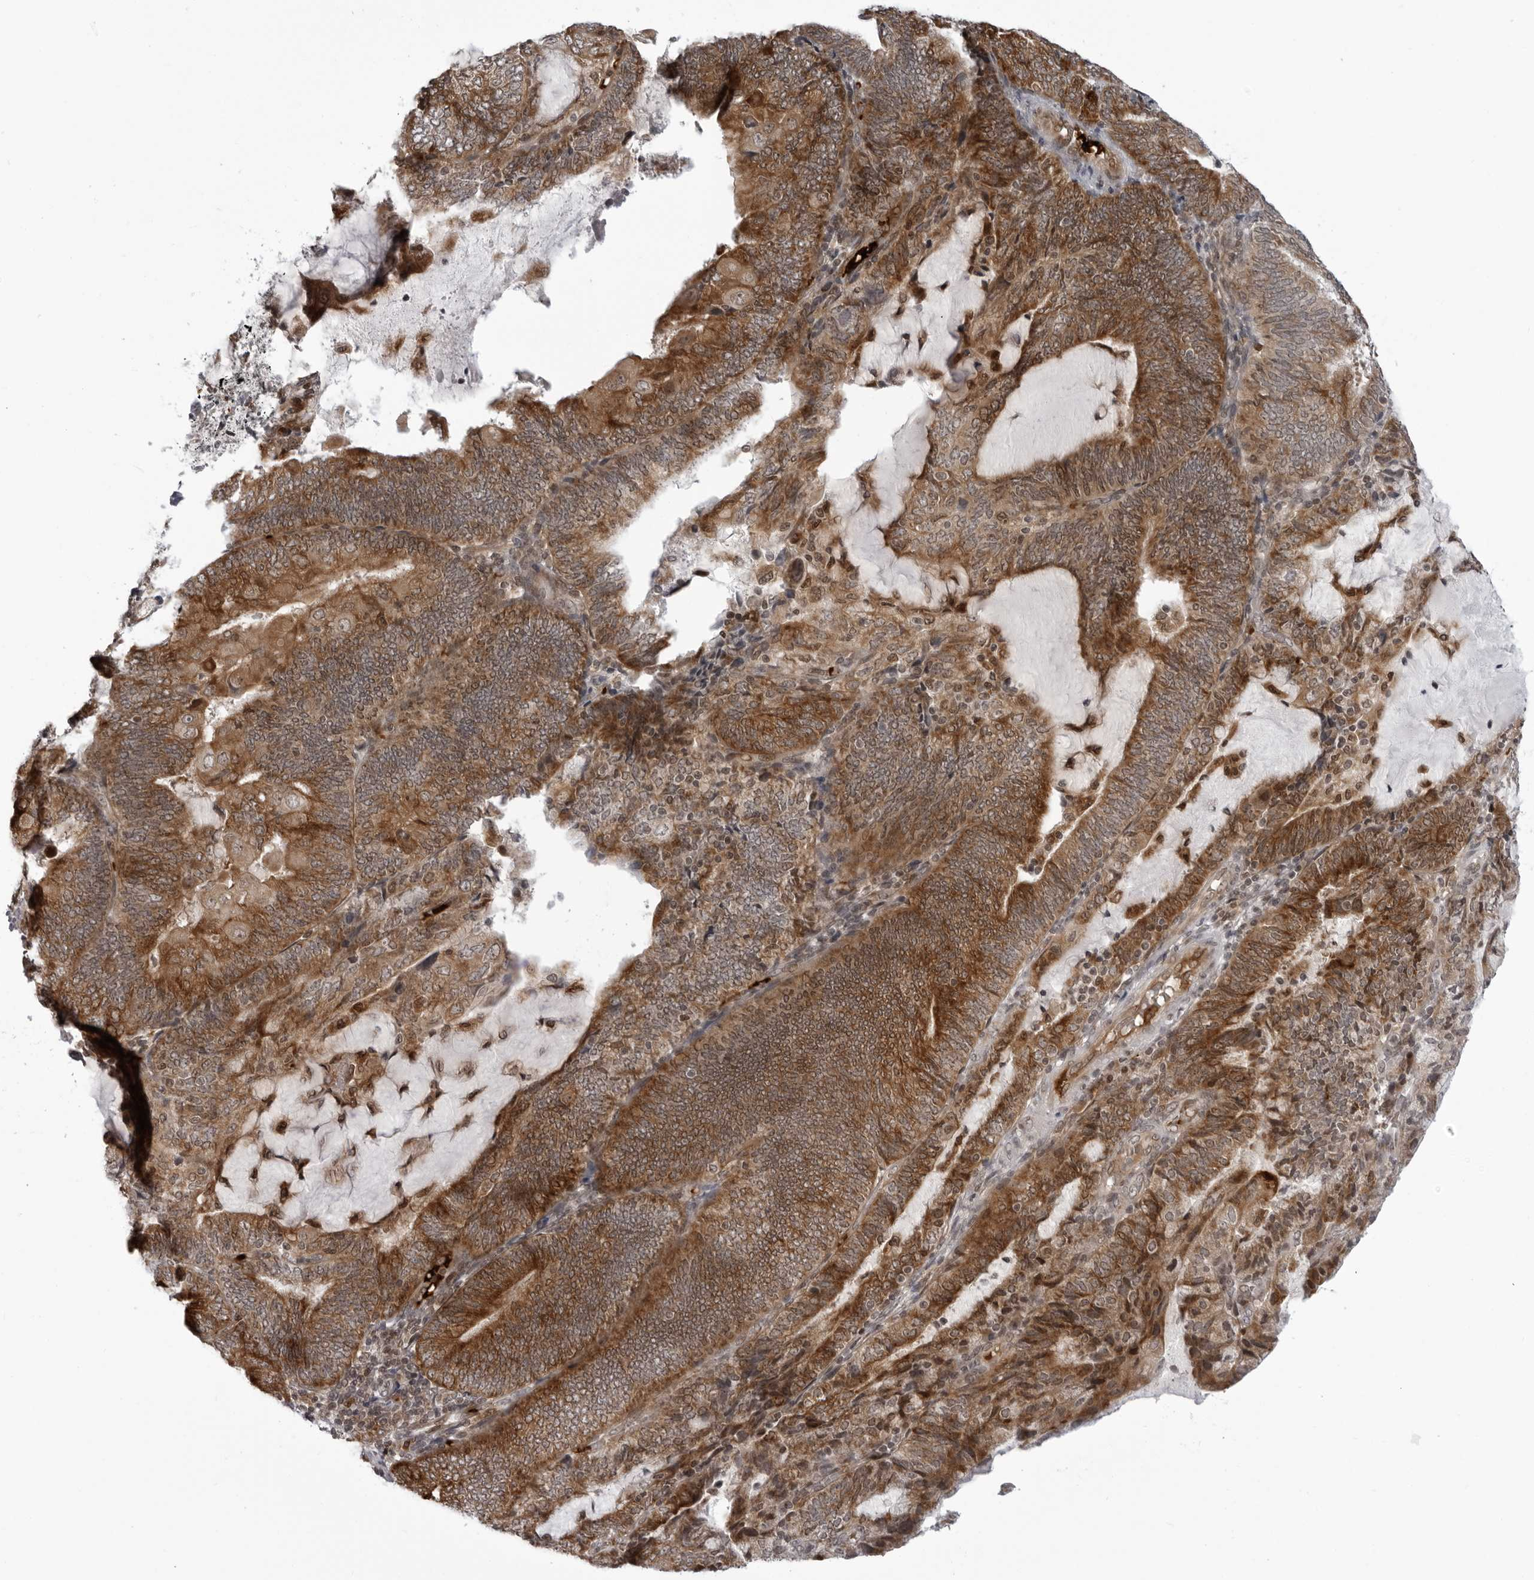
{"staining": {"intensity": "strong", "quantity": ">75%", "location": "cytoplasmic/membranous"}, "tissue": "endometrial cancer", "cell_type": "Tumor cells", "image_type": "cancer", "snomed": [{"axis": "morphology", "description": "Adenocarcinoma, NOS"}, {"axis": "topography", "description": "Endometrium"}], "caption": "A micrograph of endometrial cancer stained for a protein displays strong cytoplasmic/membranous brown staining in tumor cells.", "gene": "THOP1", "patient": {"sex": "female", "age": 81}}